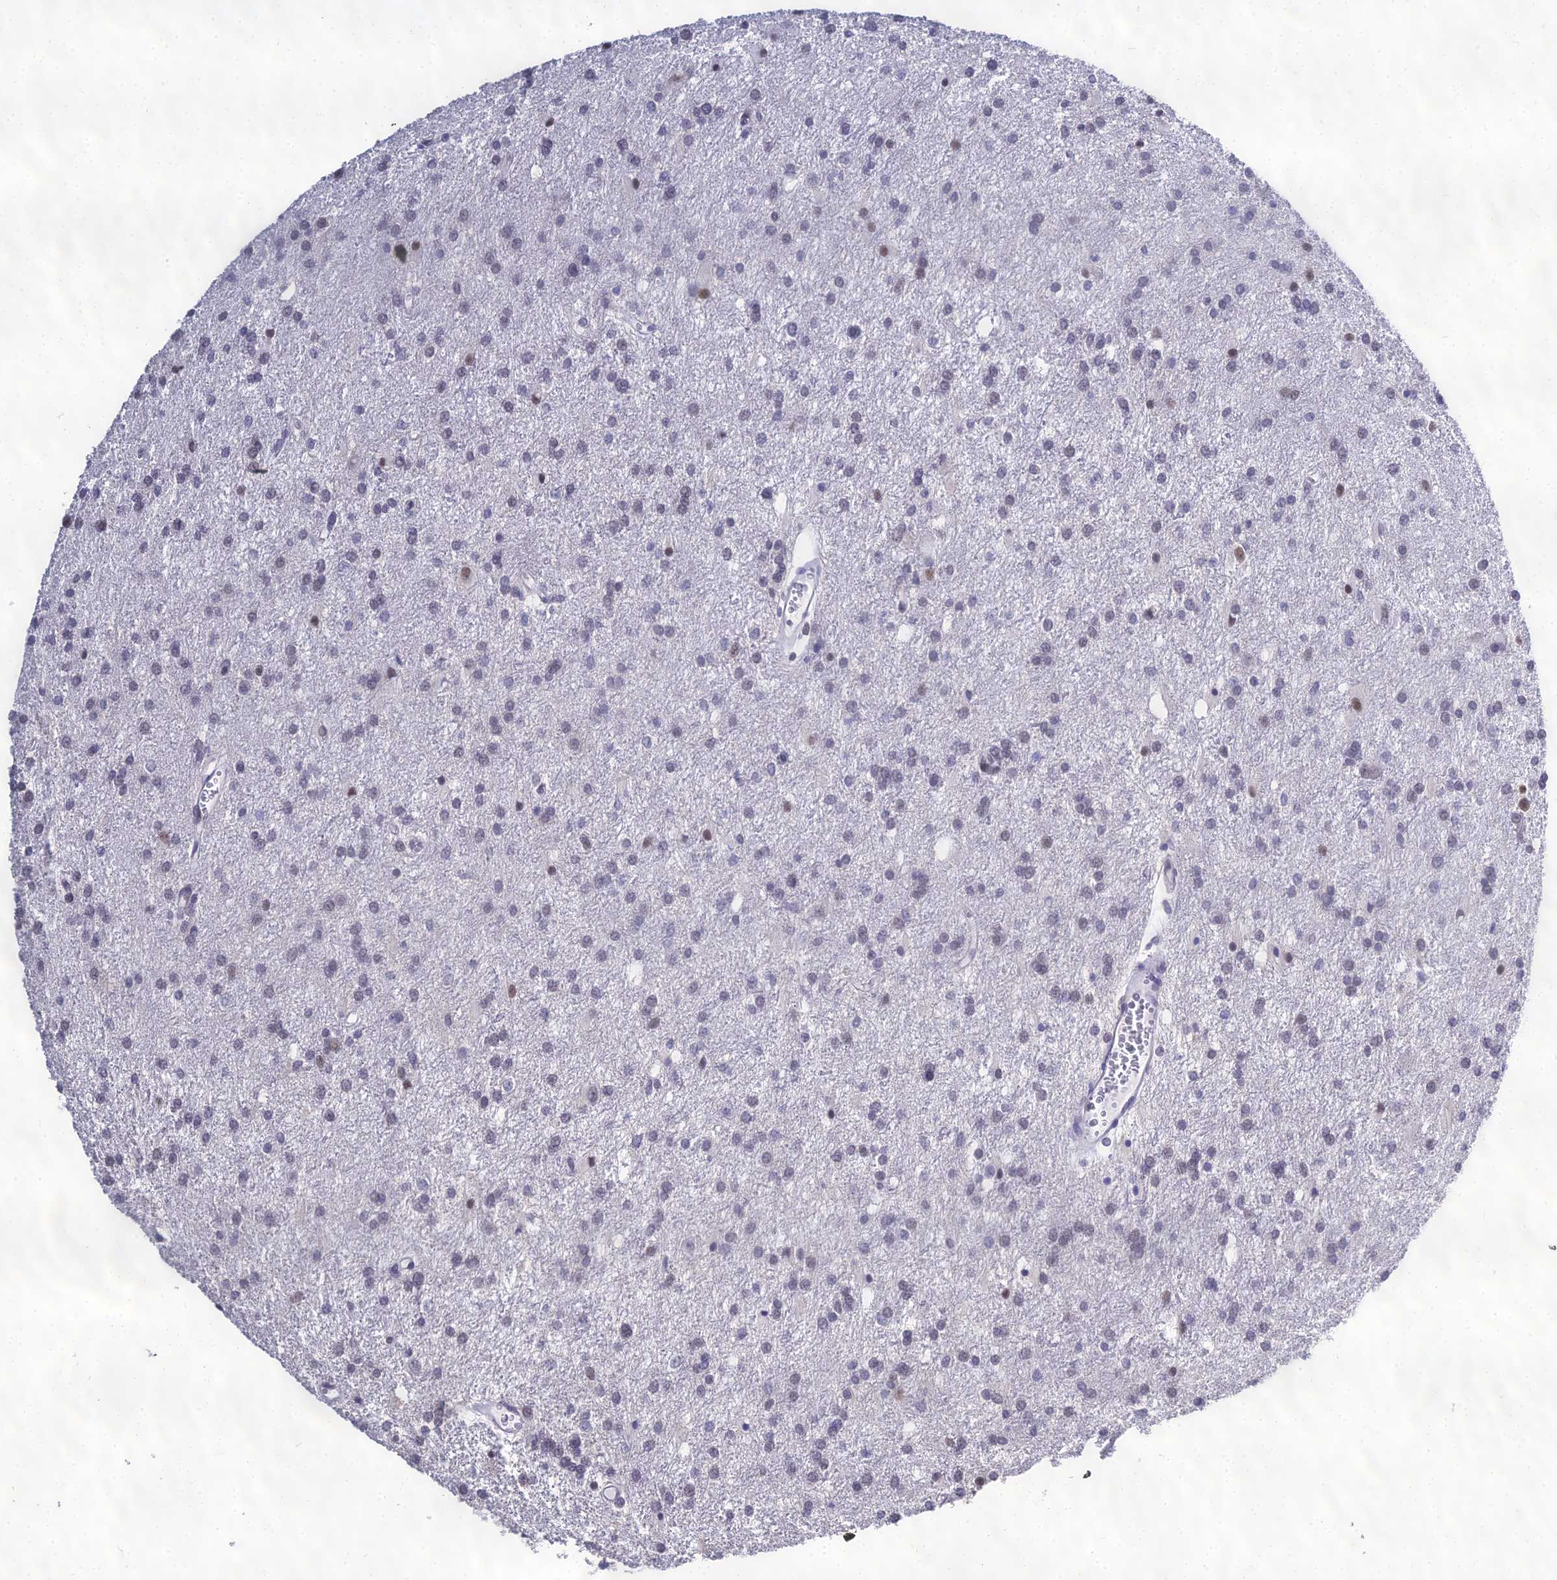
{"staining": {"intensity": "negative", "quantity": "none", "location": "none"}, "tissue": "glioma", "cell_type": "Tumor cells", "image_type": "cancer", "snomed": [{"axis": "morphology", "description": "Glioma, malignant, High grade"}, {"axis": "topography", "description": "Brain"}], "caption": "There is no significant staining in tumor cells of malignant high-grade glioma.", "gene": "PPP4R2", "patient": {"sex": "female", "age": 50}}